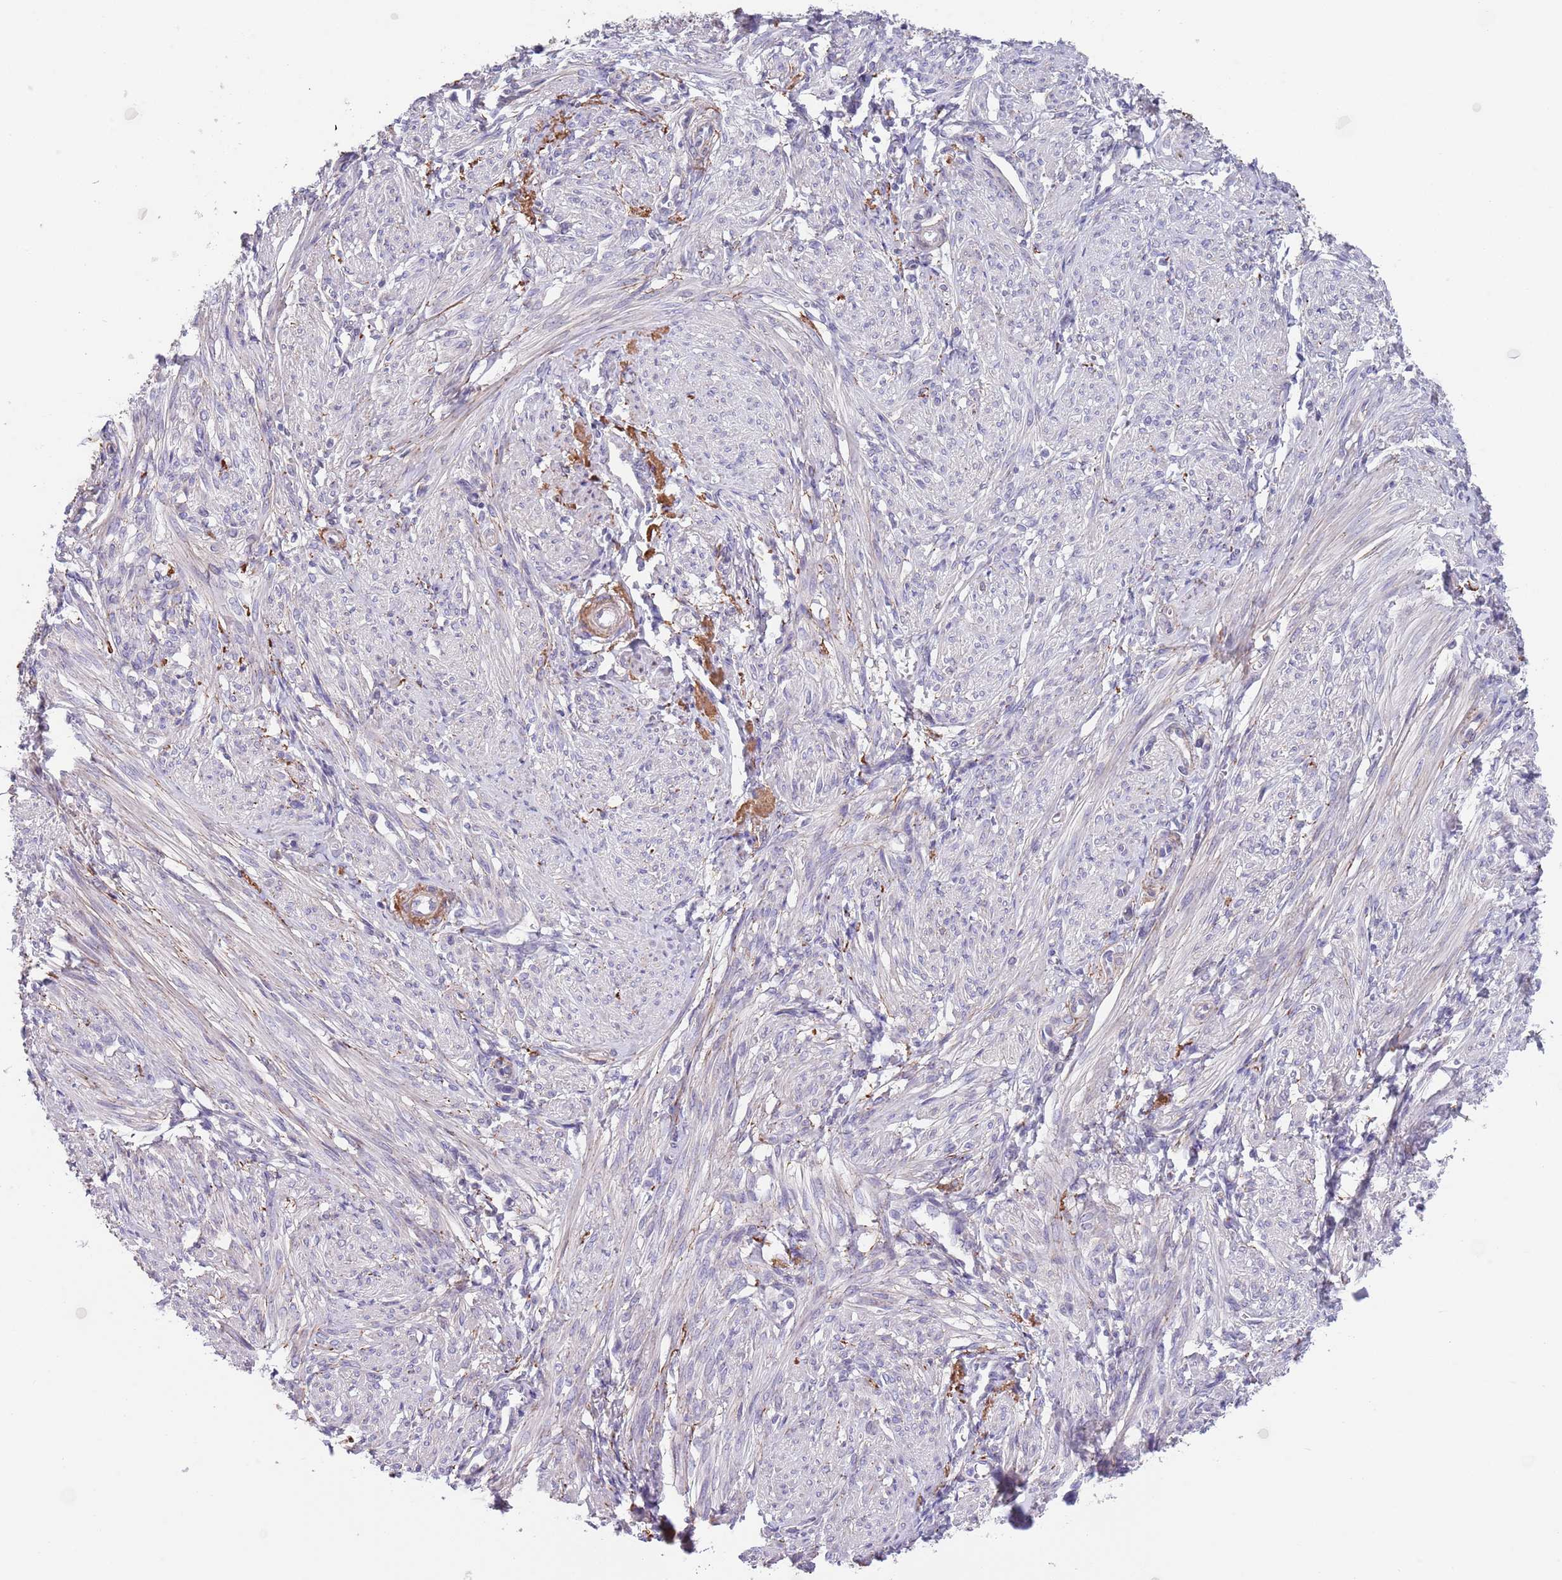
{"staining": {"intensity": "negative", "quantity": "none", "location": "none"}, "tissue": "smooth muscle", "cell_type": "Smooth muscle cells", "image_type": "normal", "snomed": [{"axis": "morphology", "description": "Normal tissue, NOS"}, {"axis": "topography", "description": "Smooth muscle"}], "caption": "A high-resolution histopathology image shows IHC staining of benign smooth muscle, which exhibits no significant staining in smooth muscle cells. Brightfield microscopy of immunohistochemistry (IHC) stained with DAB (brown) and hematoxylin (blue), captured at high magnification.", "gene": "RNF169", "patient": {"sex": "female", "age": 39}}